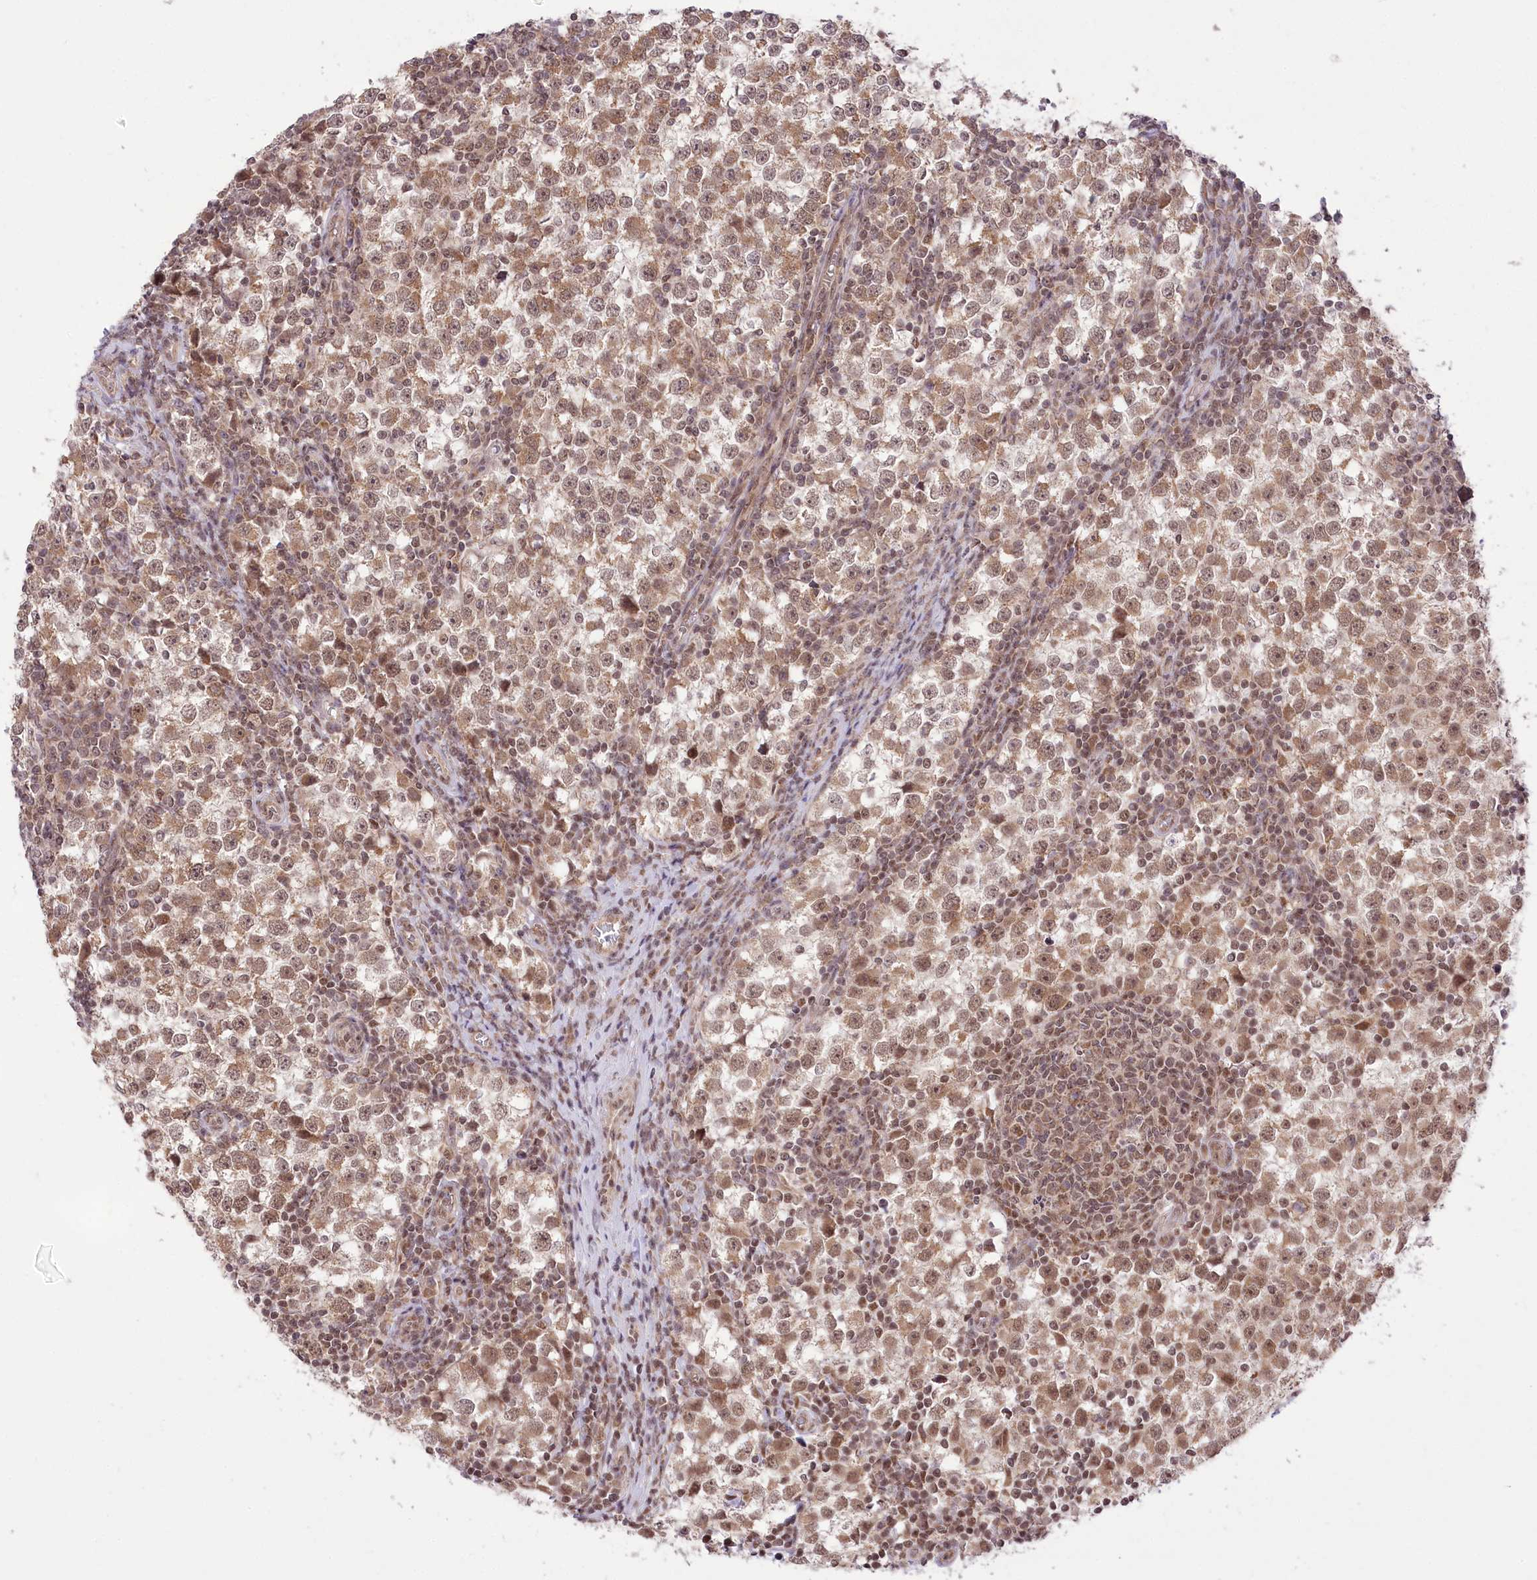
{"staining": {"intensity": "moderate", "quantity": ">75%", "location": "cytoplasmic/membranous,nuclear"}, "tissue": "testis cancer", "cell_type": "Tumor cells", "image_type": "cancer", "snomed": [{"axis": "morphology", "description": "Seminoma, NOS"}, {"axis": "topography", "description": "Testis"}], "caption": "Immunohistochemical staining of testis seminoma reveals medium levels of moderate cytoplasmic/membranous and nuclear protein staining in about >75% of tumor cells. The protein of interest is stained brown, and the nuclei are stained in blue (DAB (3,3'-diaminobenzidine) IHC with brightfield microscopy, high magnification).", "gene": "ZMAT2", "patient": {"sex": "male", "age": 65}}